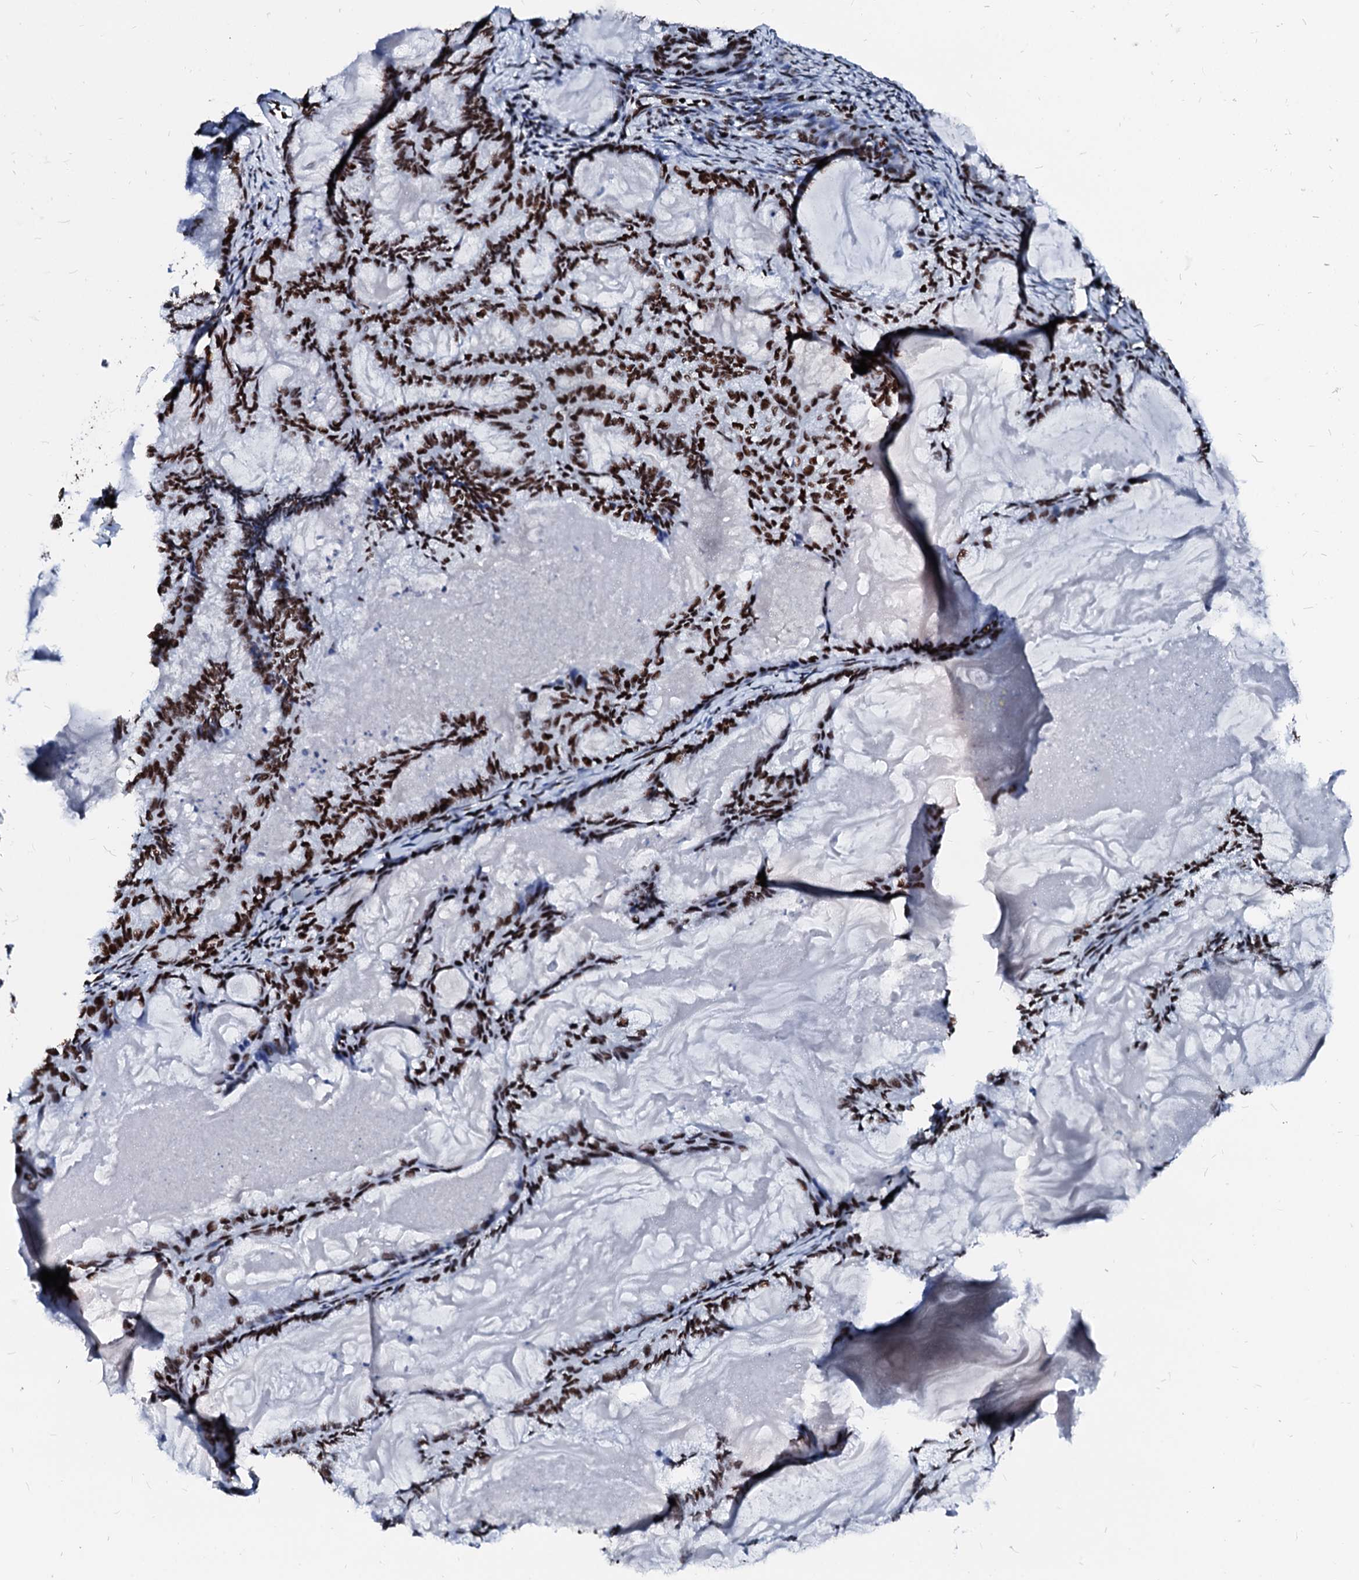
{"staining": {"intensity": "strong", "quantity": ">75%", "location": "nuclear"}, "tissue": "endometrial cancer", "cell_type": "Tumor cells", "image_type": "cancer", "snomed": [{"axis": "morphology", "description": "Adenocarcinoma, NOS"}, {"axis": "topography", "description": "Endometrium"}], "caption": "Protein analysis of endometrial adenocarcinoma tissue displays strong nuclear positivity in approximately >75% of tumor cells.", "gene": "RALY", "patient": {"sex": "female", "age": 86}}